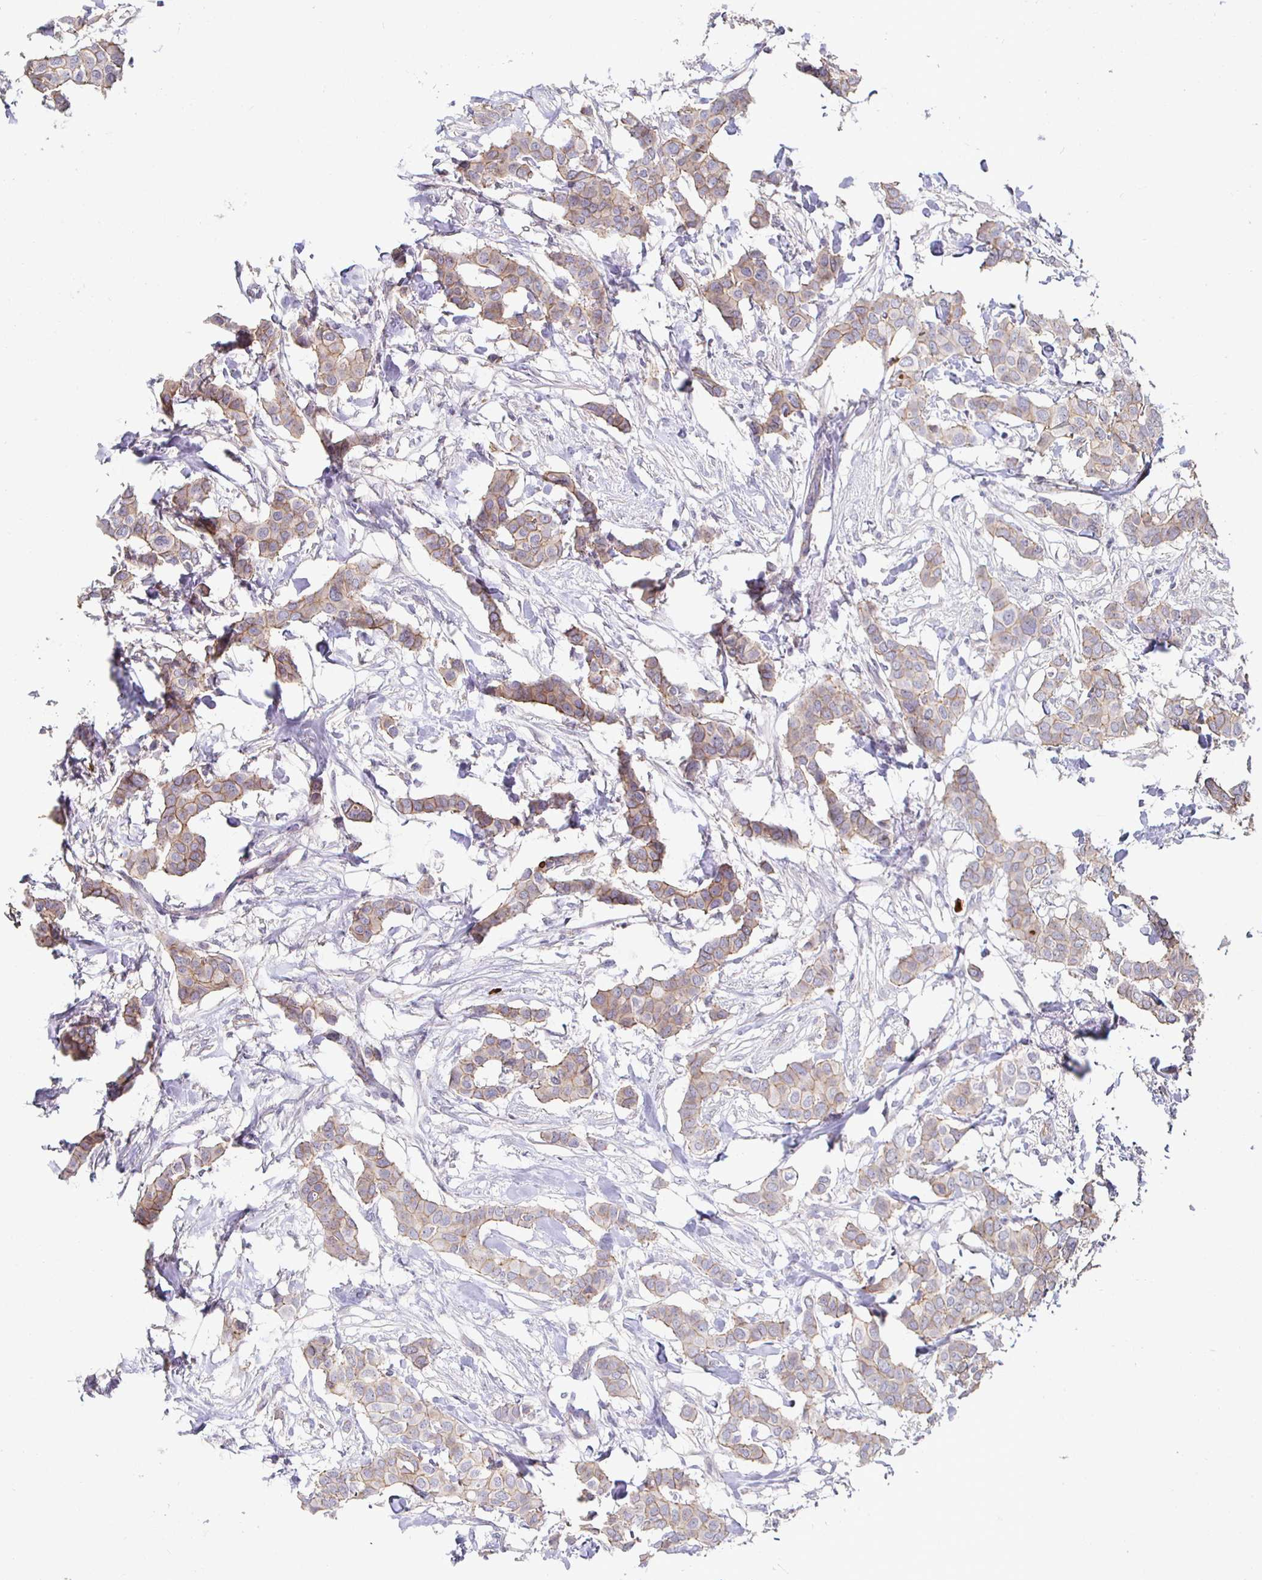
{"staining": {"intensity": "weak", "quantity": "25%-75%", "location": "cytoplasmic/membranous"}, "tissue": "breast cancer", "cell_type": "Tumor cells", "image_type": "cancer", "snomed": [{"axis": "morphology", "description": "Duct carcinoma"}, {"axis": "topography", "description": "Breast"}], "caption": "Approximately 25%-75% of tumor cells in breast intraductal carcinoma reveal weak cytoplasmic/membranous protein staining as visualized by brown immunohistochemical staining.", "gene": "PIWIL3", "patient": {"sex": "female", "age": 62}}